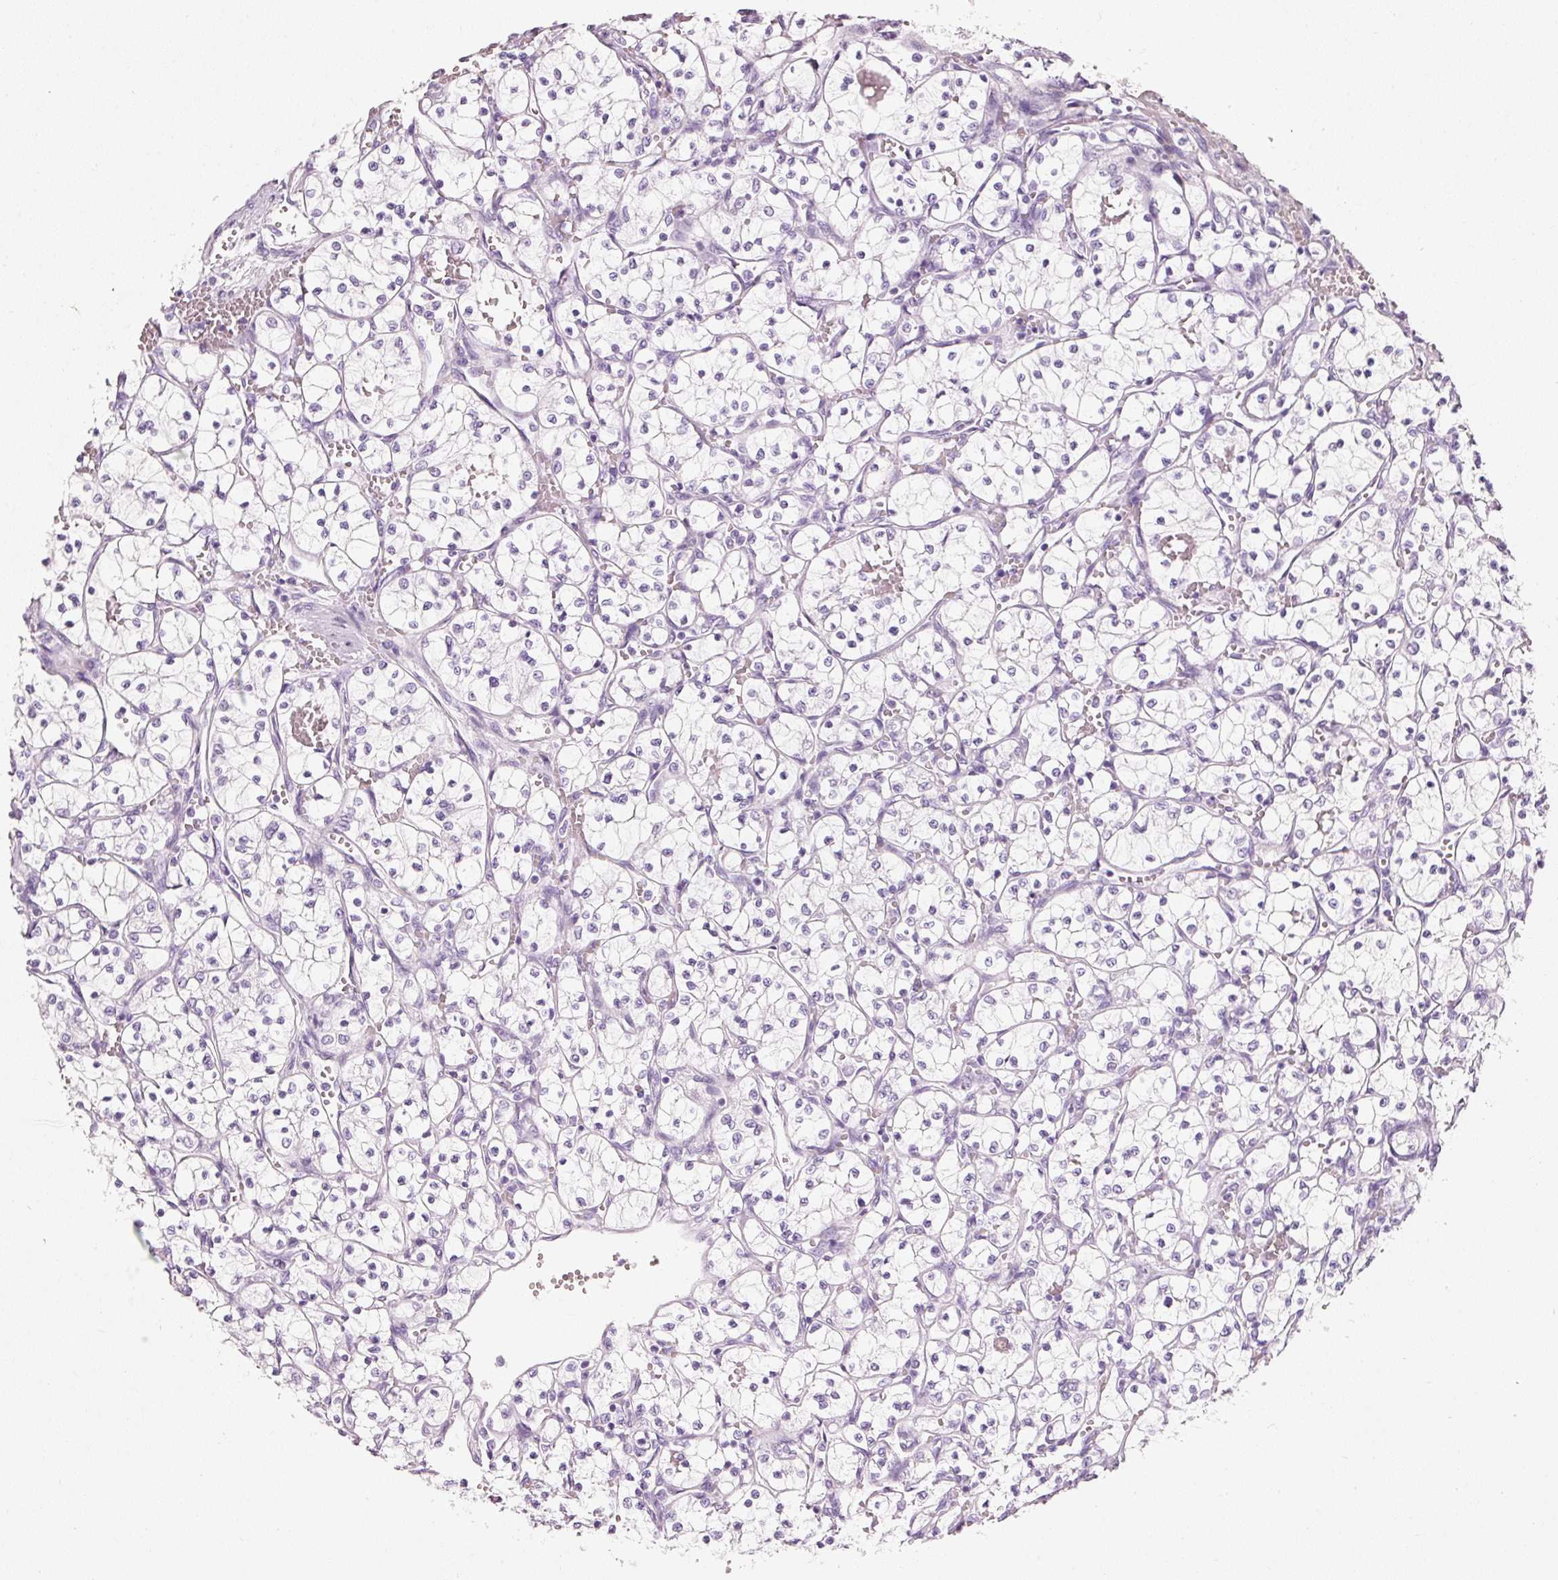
{"staining": {"intensity": "negative", "quantity": "none", "location": "none"}, "tissue": "renal cancer", "cell_type": "Tumor cells", "image_type": "cancer", "snomed": [{"axis": "morphology", "description": "Adenocarcinoma, NOS"}, {"axis": "topography", "description": "Kidney"}], "caption": "IHC micrograph of neoplastic tissue: human renal adenocarcinoma stained with DAB reveals no significant protein positivity in tumor cells.", "gene": "PDXDC1", "patient": {"sex": "female", "age": 69}}